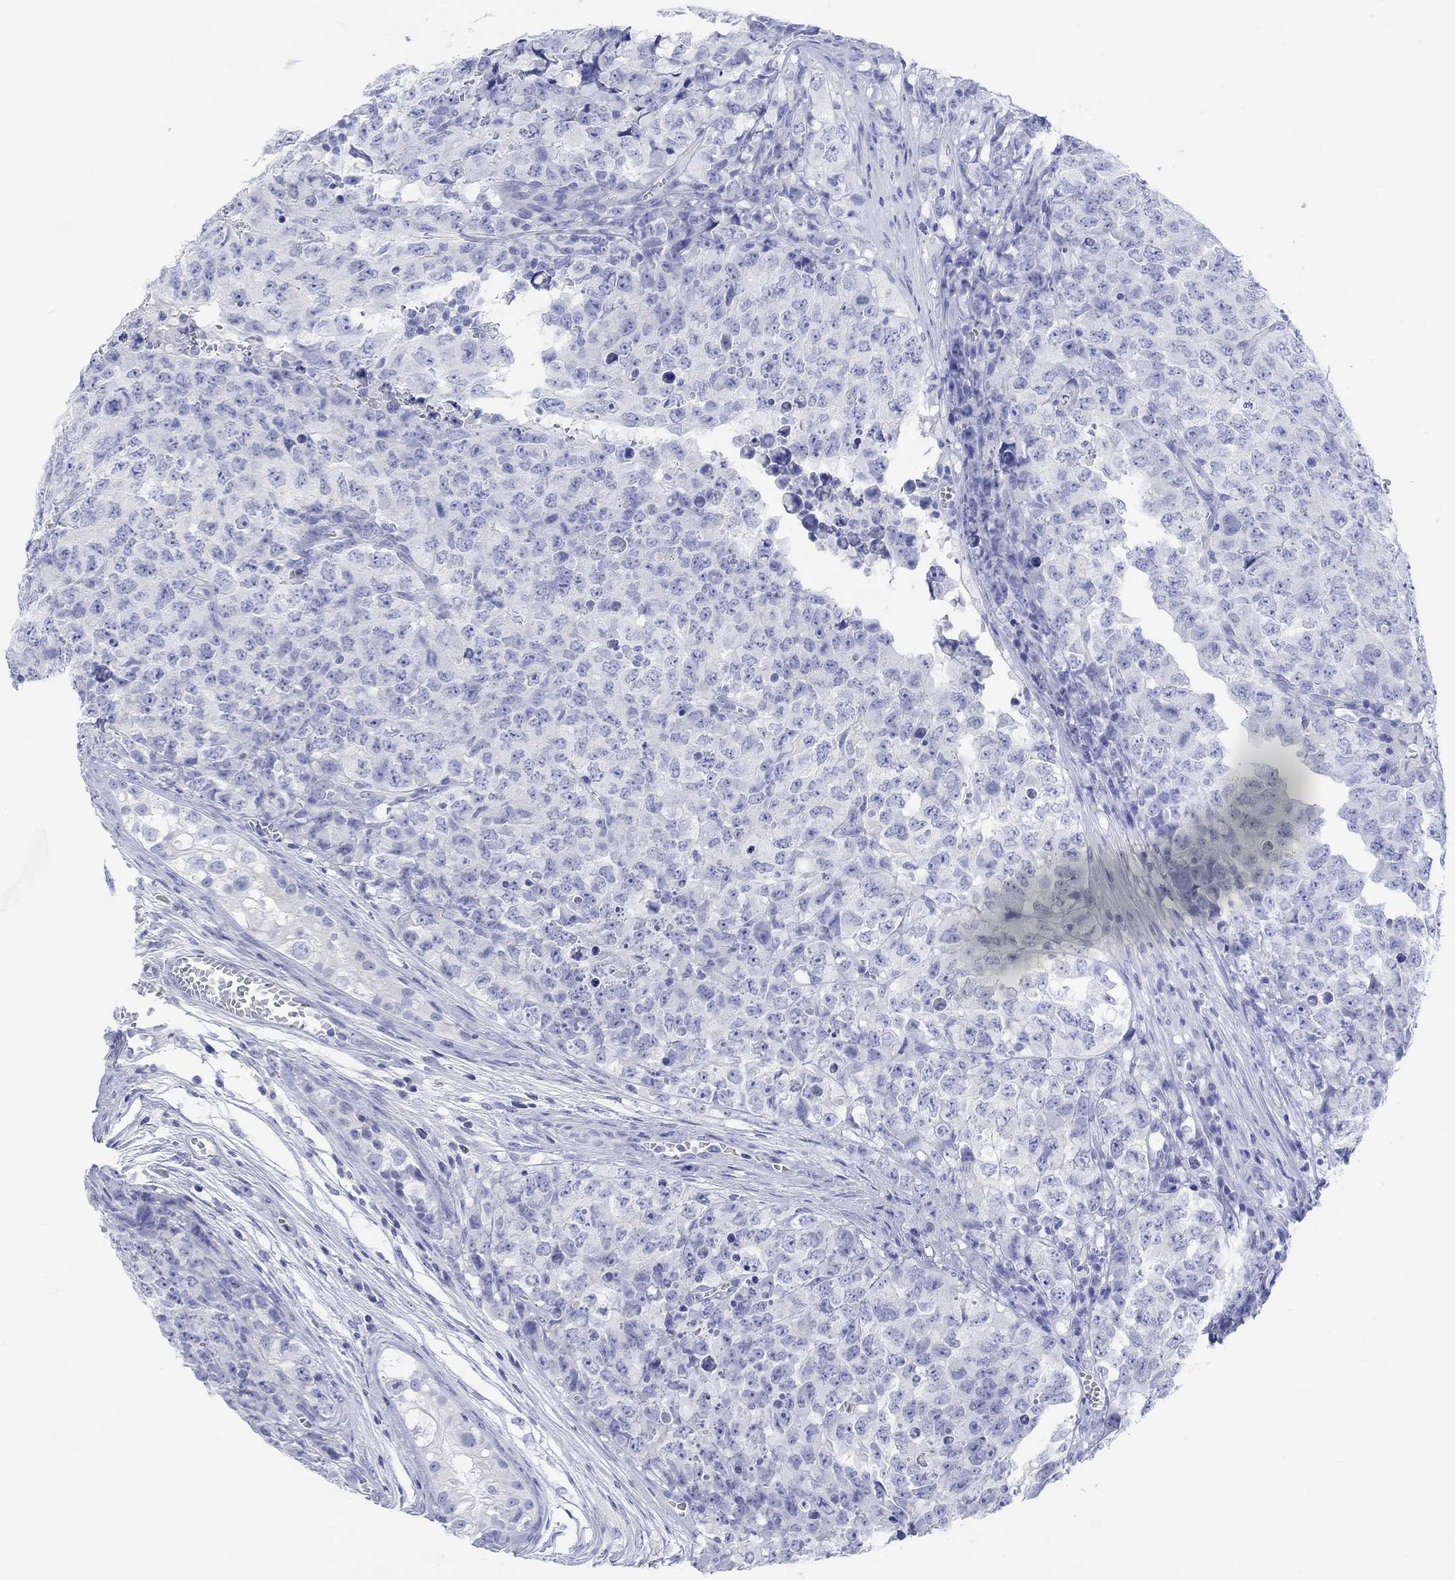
{"staining": {"intensity": "negative", "quantity": "none", "location": "none"}, "tissue": "testis cancer", "cell_type": "Tumor cells", "image_type": "cancer", "snomed": [{"axis": "morphology", "description": "Carcinoma, Embryonal, NOS"}, {"axis": "topography", "description": "Testis"}], "caption": "Human testis cancer stained for a protein using IHC exhibits no positivity in tumor cells.", "gene": "XIRP2", "patient": {"sex": "male", "age": 23}}